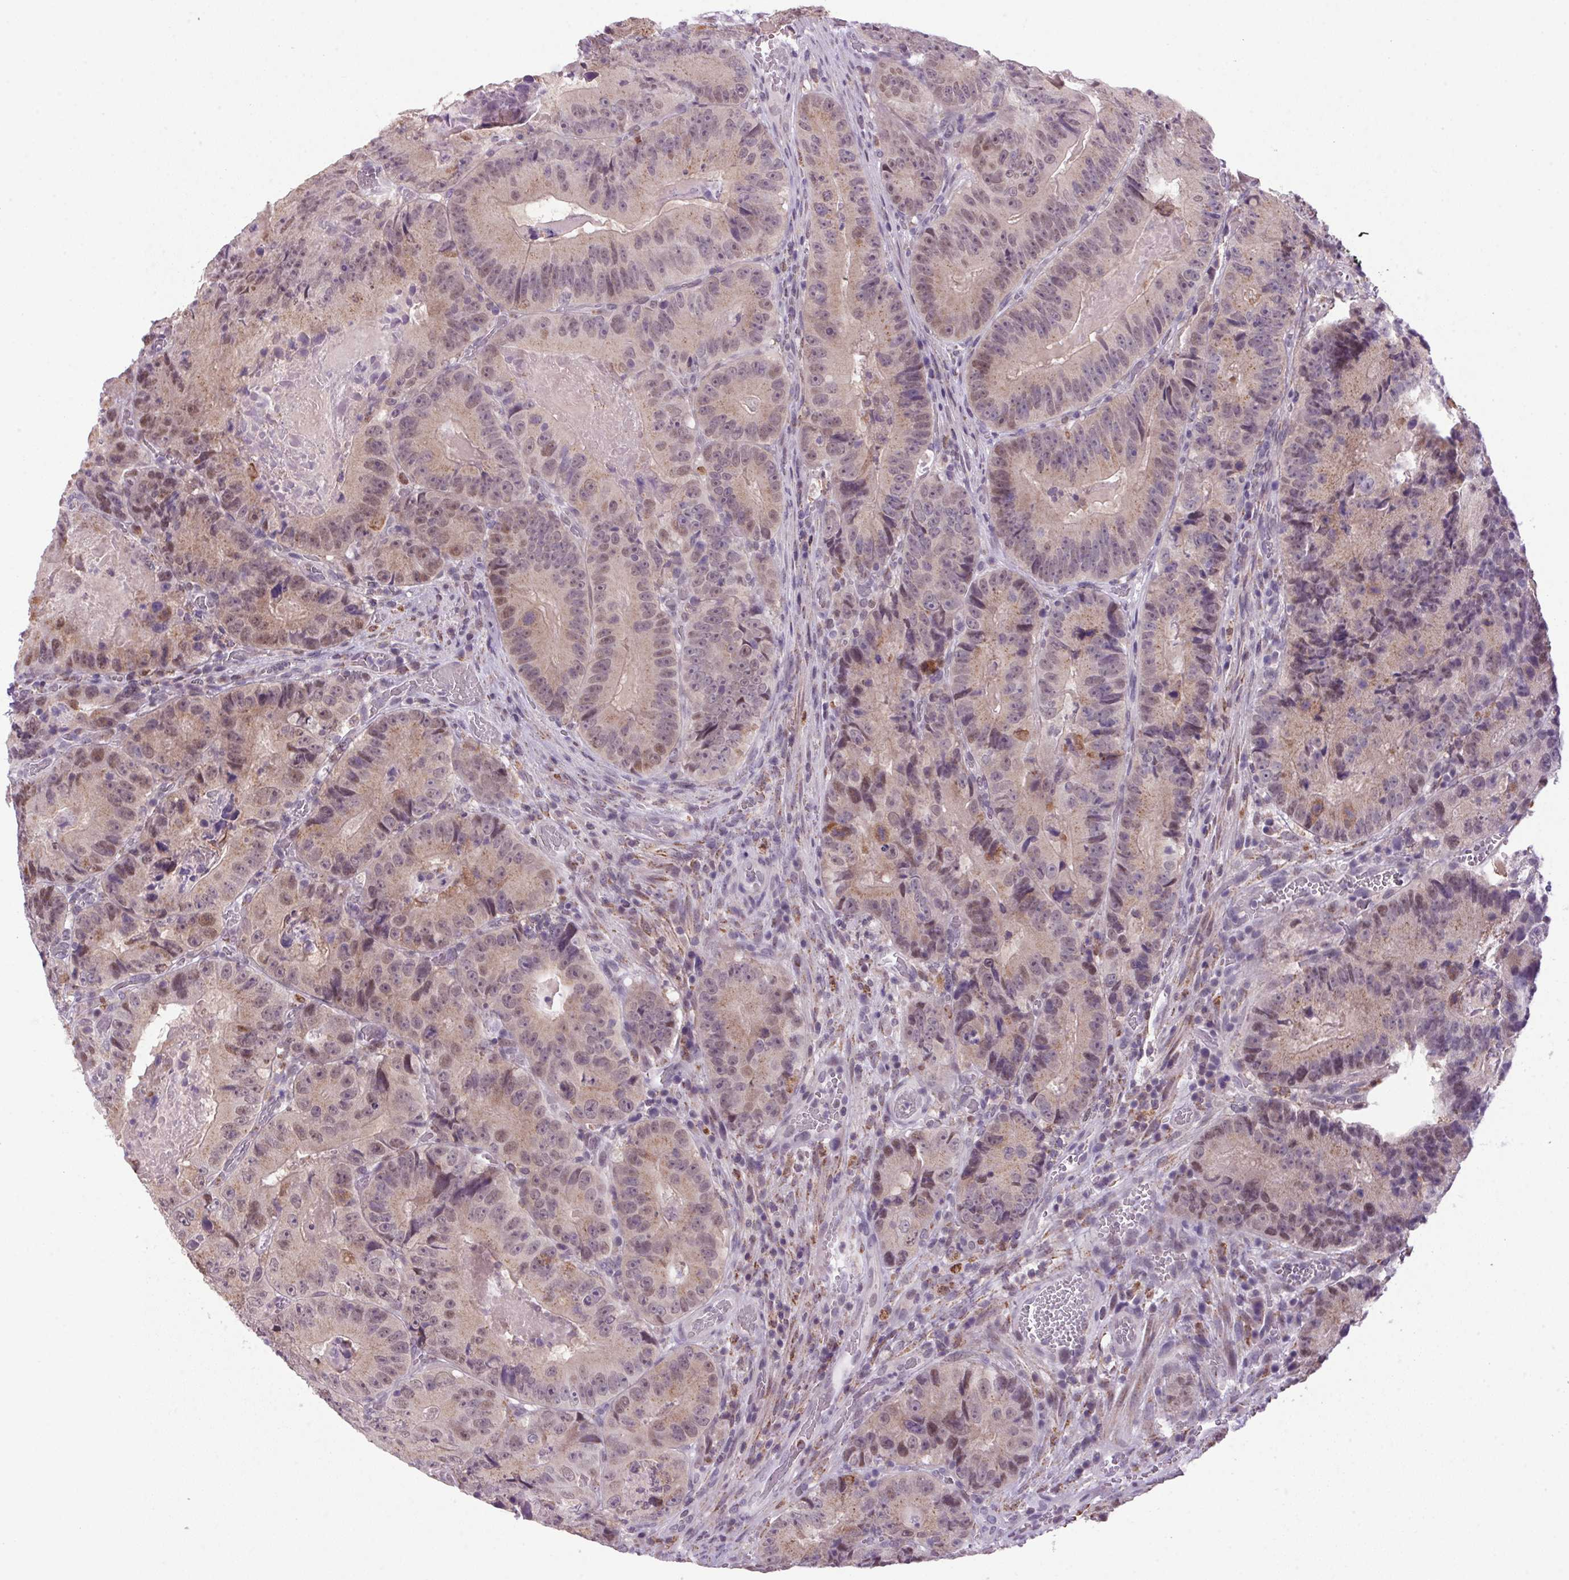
{"staining": {"intensity": "moderate", "quantity": "<25%", "location": "cytoplasmic/membranous,nuclear"}, "tissue": "colorectal cancer", "cell_type": "Tumor cells", "image_type": "cancer", "snomed": [{"axis": "morphology", "description": "Adenocarcinoma, NOS"}, {"axis": "topography", "description": "Colon"}], "caption": "This is a photomicrograph of immunohistochemistry staining of adenocarcinoma (colorectal), which shows moderate positivity in the cytoplasmic/membranous and nuclear of tumor cells.", "gene": "AKR1E2", "patient": {"sex": "female", "age": 86}}